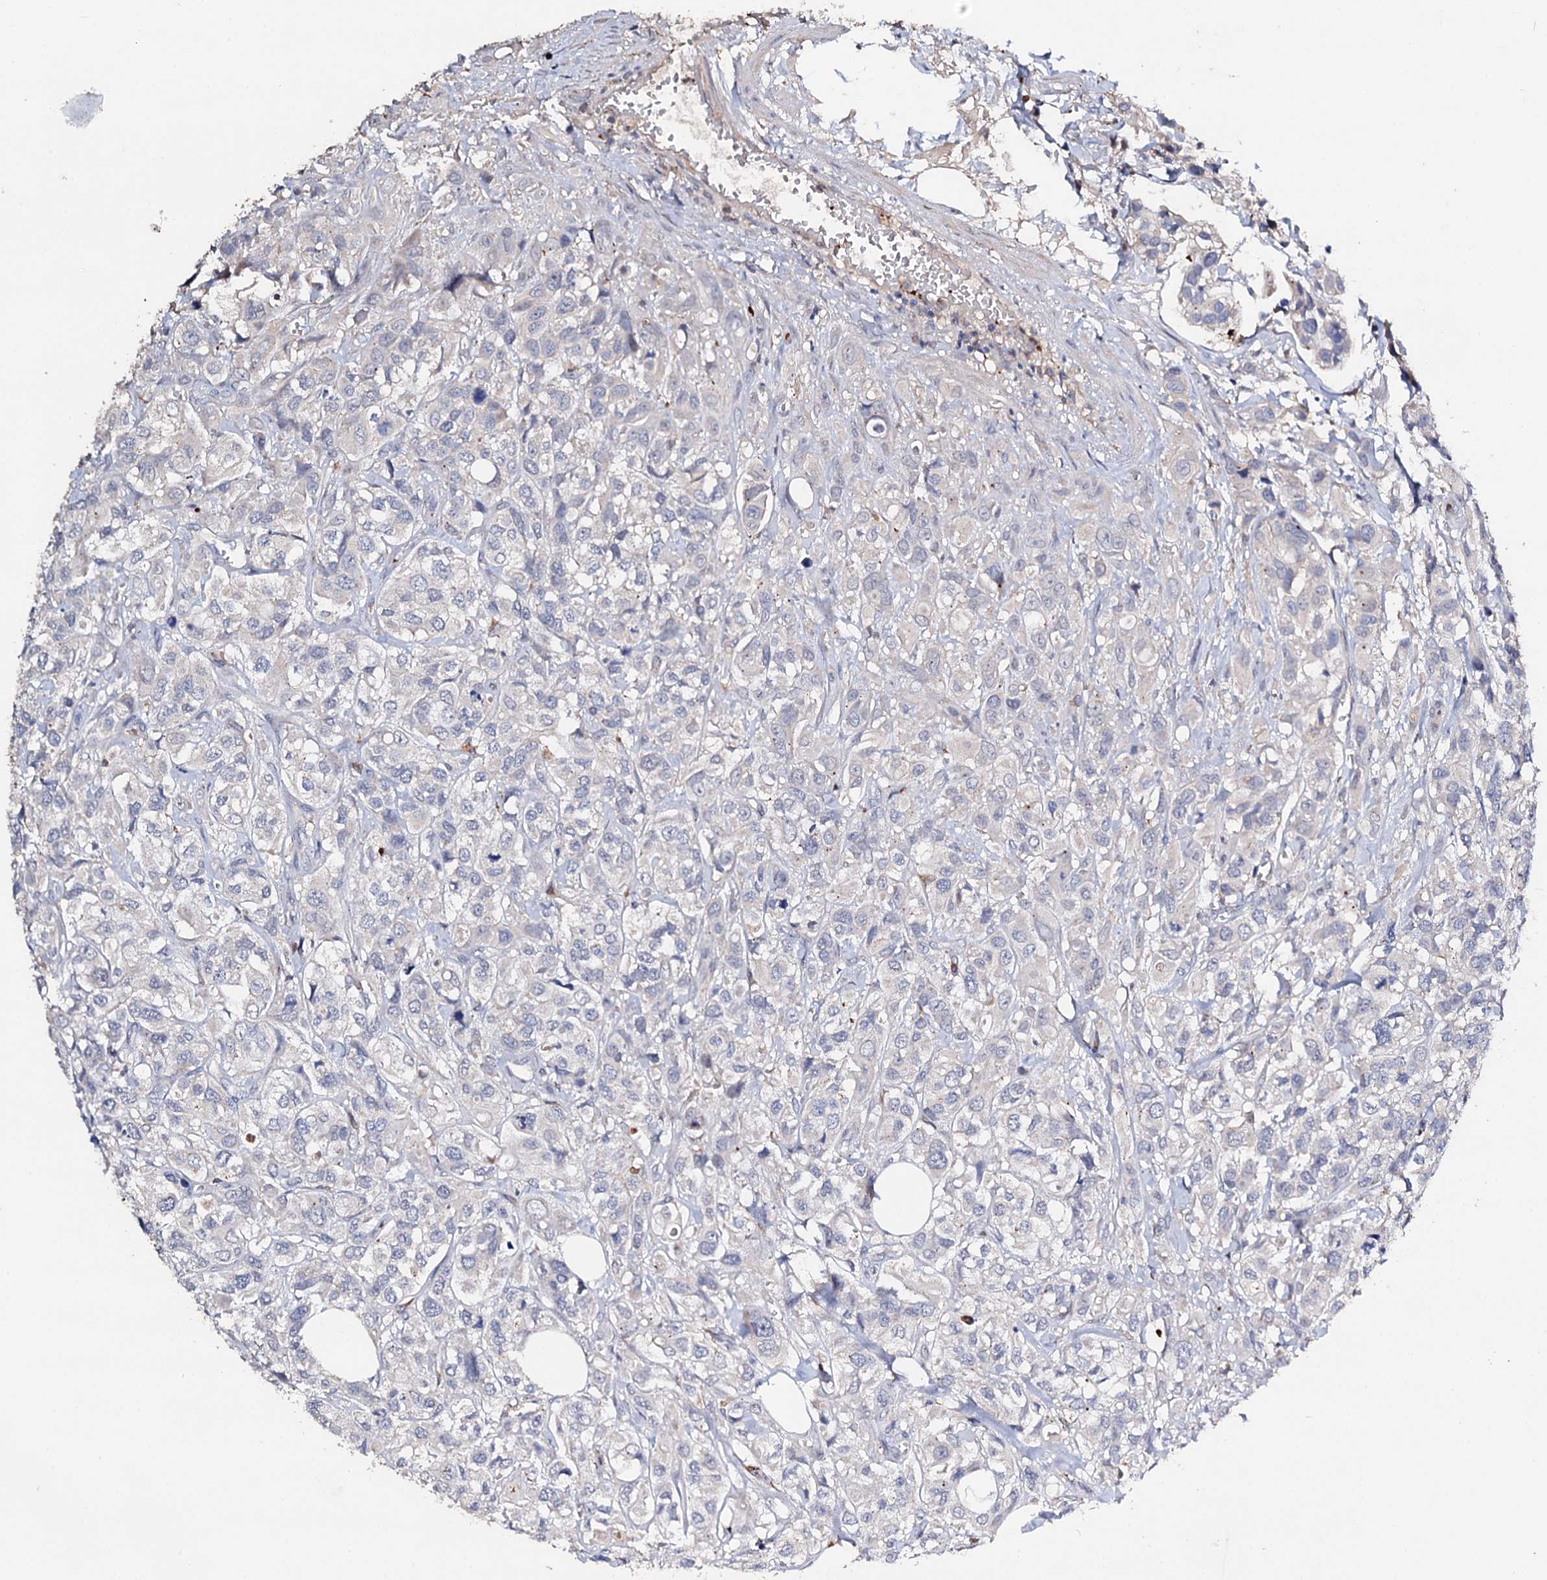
{"staining": {"intensity": "negative", "quantity": "none", "location": "none"}, "tissue": "urothelial cancer", "cell_type": "Tumor cells", "image_type": "cancer", "snomed": [{"axis": "morphology", "description": "Urothelial carcinoma, High grade"}, {"axis": "topography", "description": "Urinary bladder"}], "caption": "Urothelial cancer was stained to show a protein in brown. There is no significant staining in tumor cells.", "gene": "DNAH6", "patient": {"sex": "male", "age": 67}}